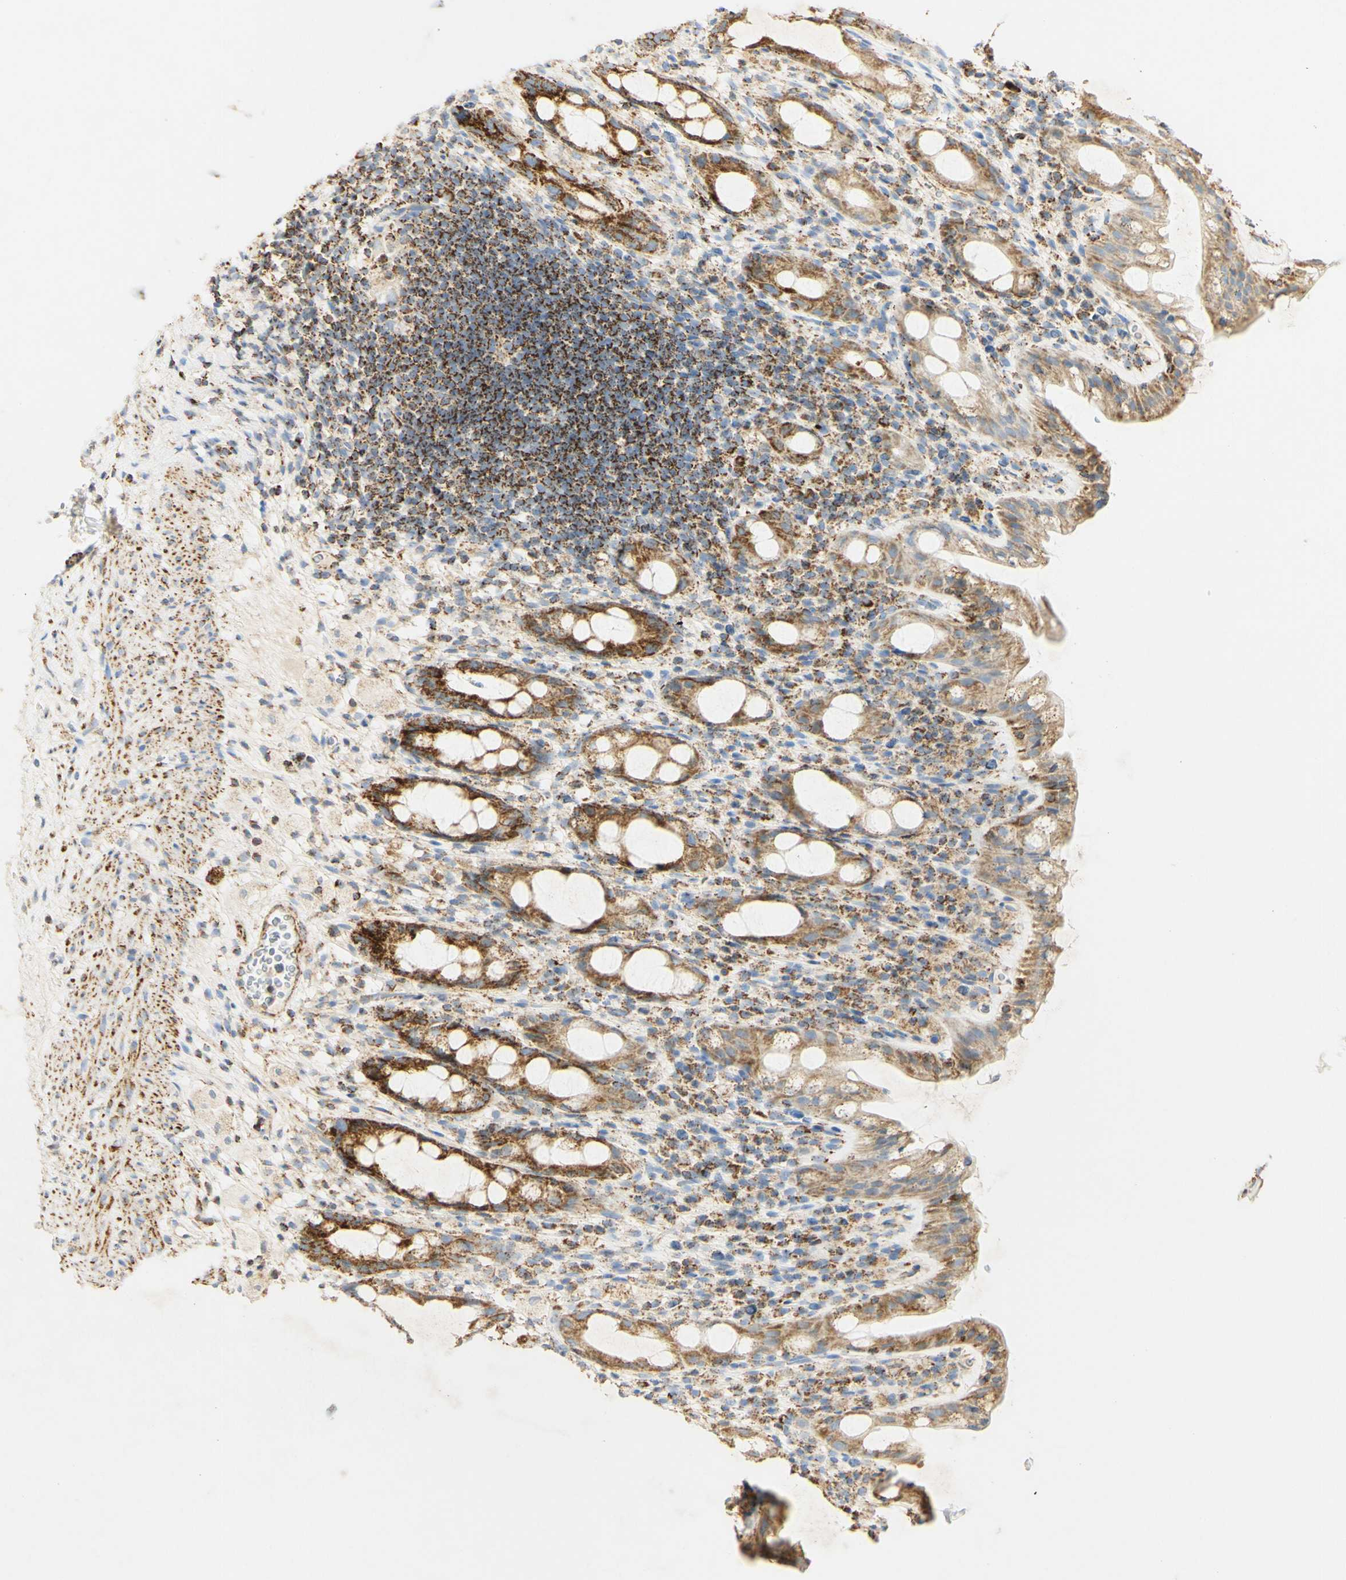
{"staining": {"intensity": "moderate", "quantity": ">75%", "location": "cytoplasmic/membranous"}, "tissue": "rectum", "cell_type": "Glandular cells", "image_type": "normal", "snomed": [{"axis": "morphology", "description": "Normal tissue, NOS"}, {"axis": "topography", "description": "Rectum"}], "caption": "IHC (DAB) staining of normal rectum displays moderate cytoplasmic/membranous protein positivity in about >75% of glandular cells. Immunohistochemistry (ihc) stains the protein in brown and the nuclei are stained blue.", "gene": "OXCT1", "patient": {"sex": "male", "age": 44}}